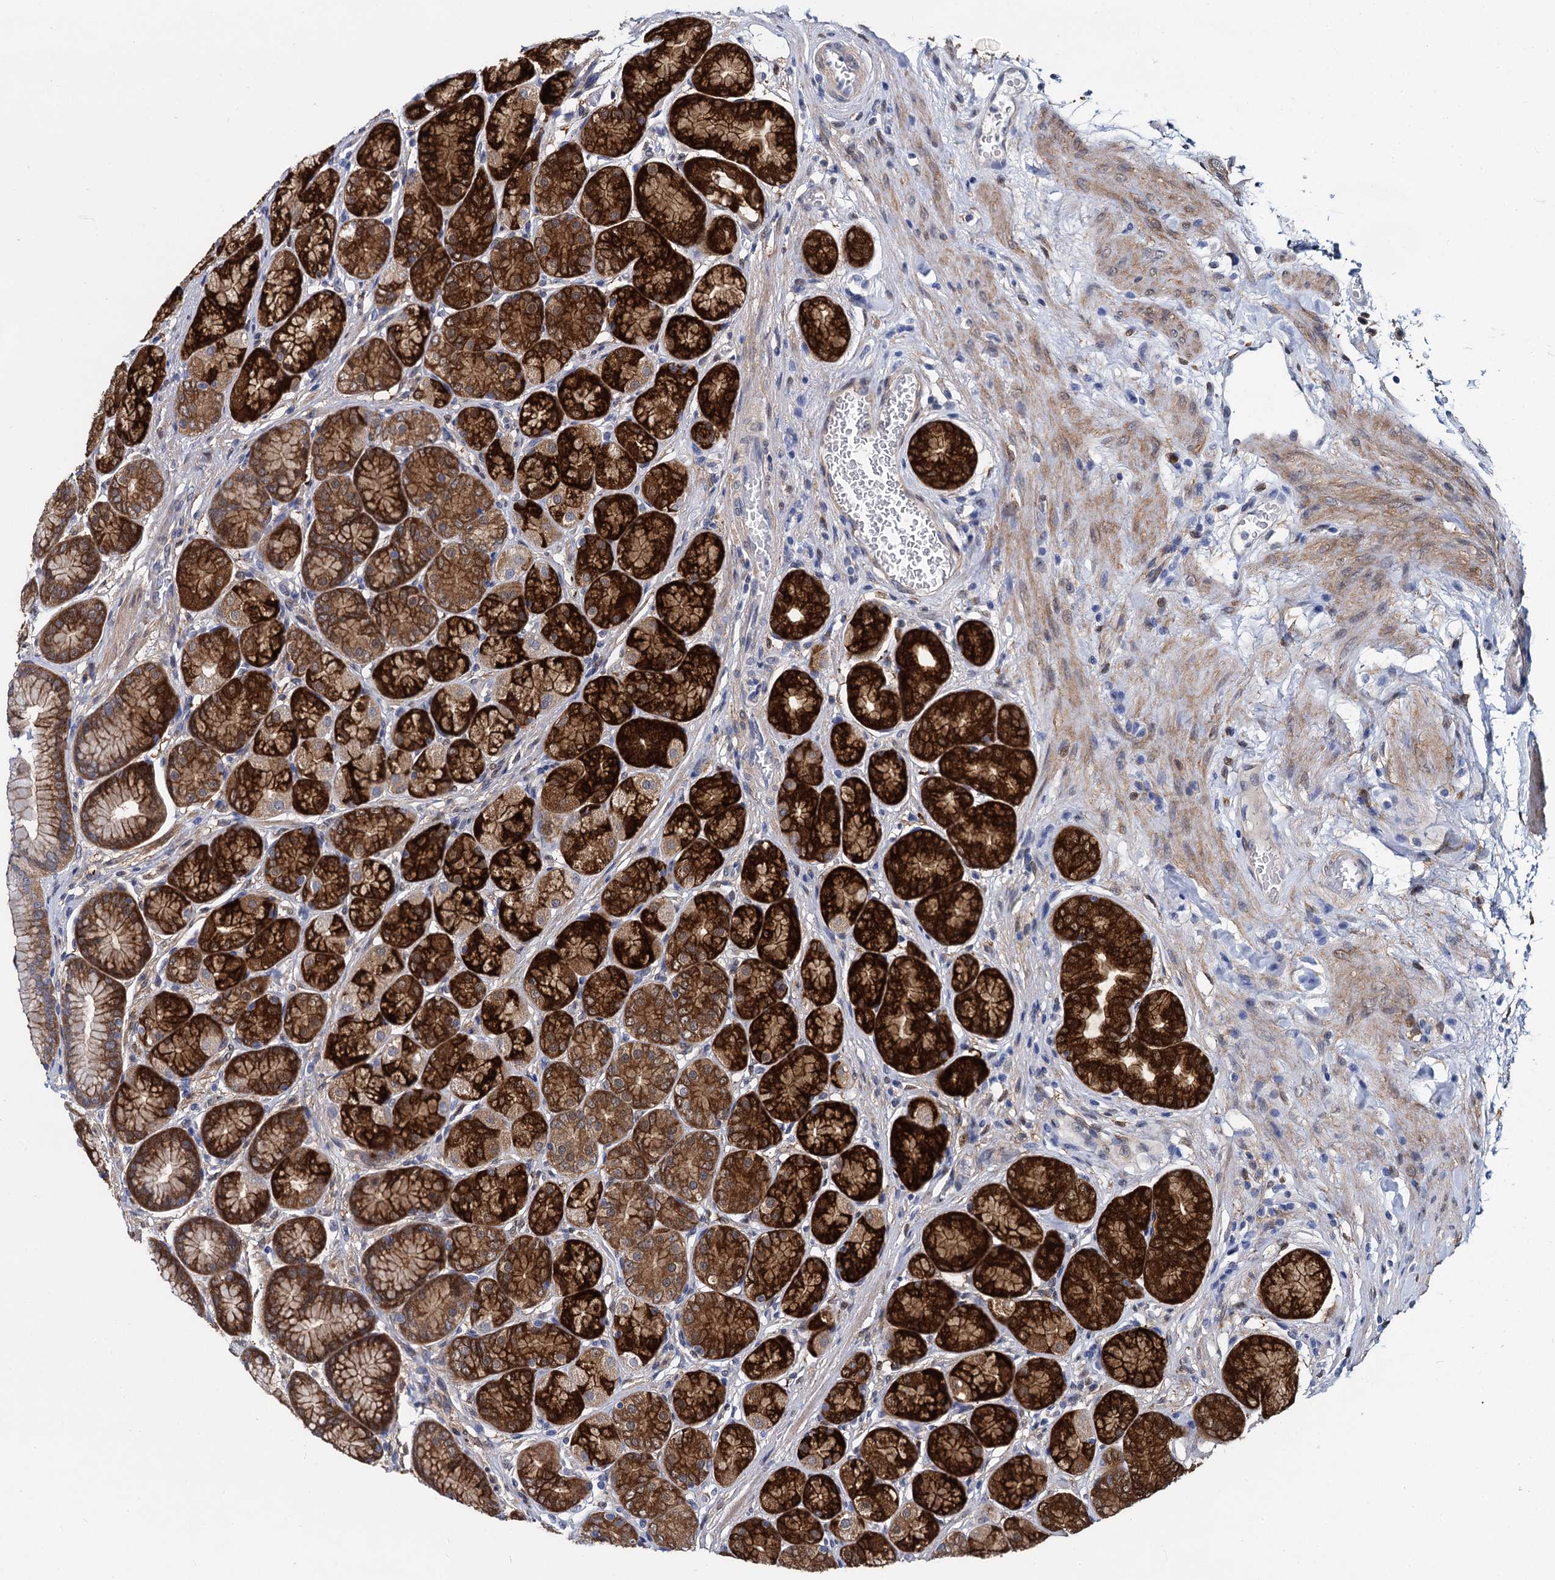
{"staining": {"intensity": "strong", "quantity": ">75%", "location": "cytoplasmic/membranous"}, "tissue": "stomach", "cell_type": "Glandular cells", "image_type": "normal", "snomed": [{"axis": "morphology", "description": "Normal tissue, NOS"}, {"axis": "morphology", "description": "Adenocarcinoma, NOS"}, {"axis": "morphology", "description": "Adenocarcinoma, High grade"}, {"axis": "topography", "description": "Stomach, upper"}, {"axis": "topography", "description": "Stomach"}], "caption": "Immunohistochemical staining of unremarkable stomach displays strong cytoplasmic/membranous protein positivity in about >75% of glandular cells.", "gene": "GSTM3", "patient": {"sex": "female", "age": 65}}